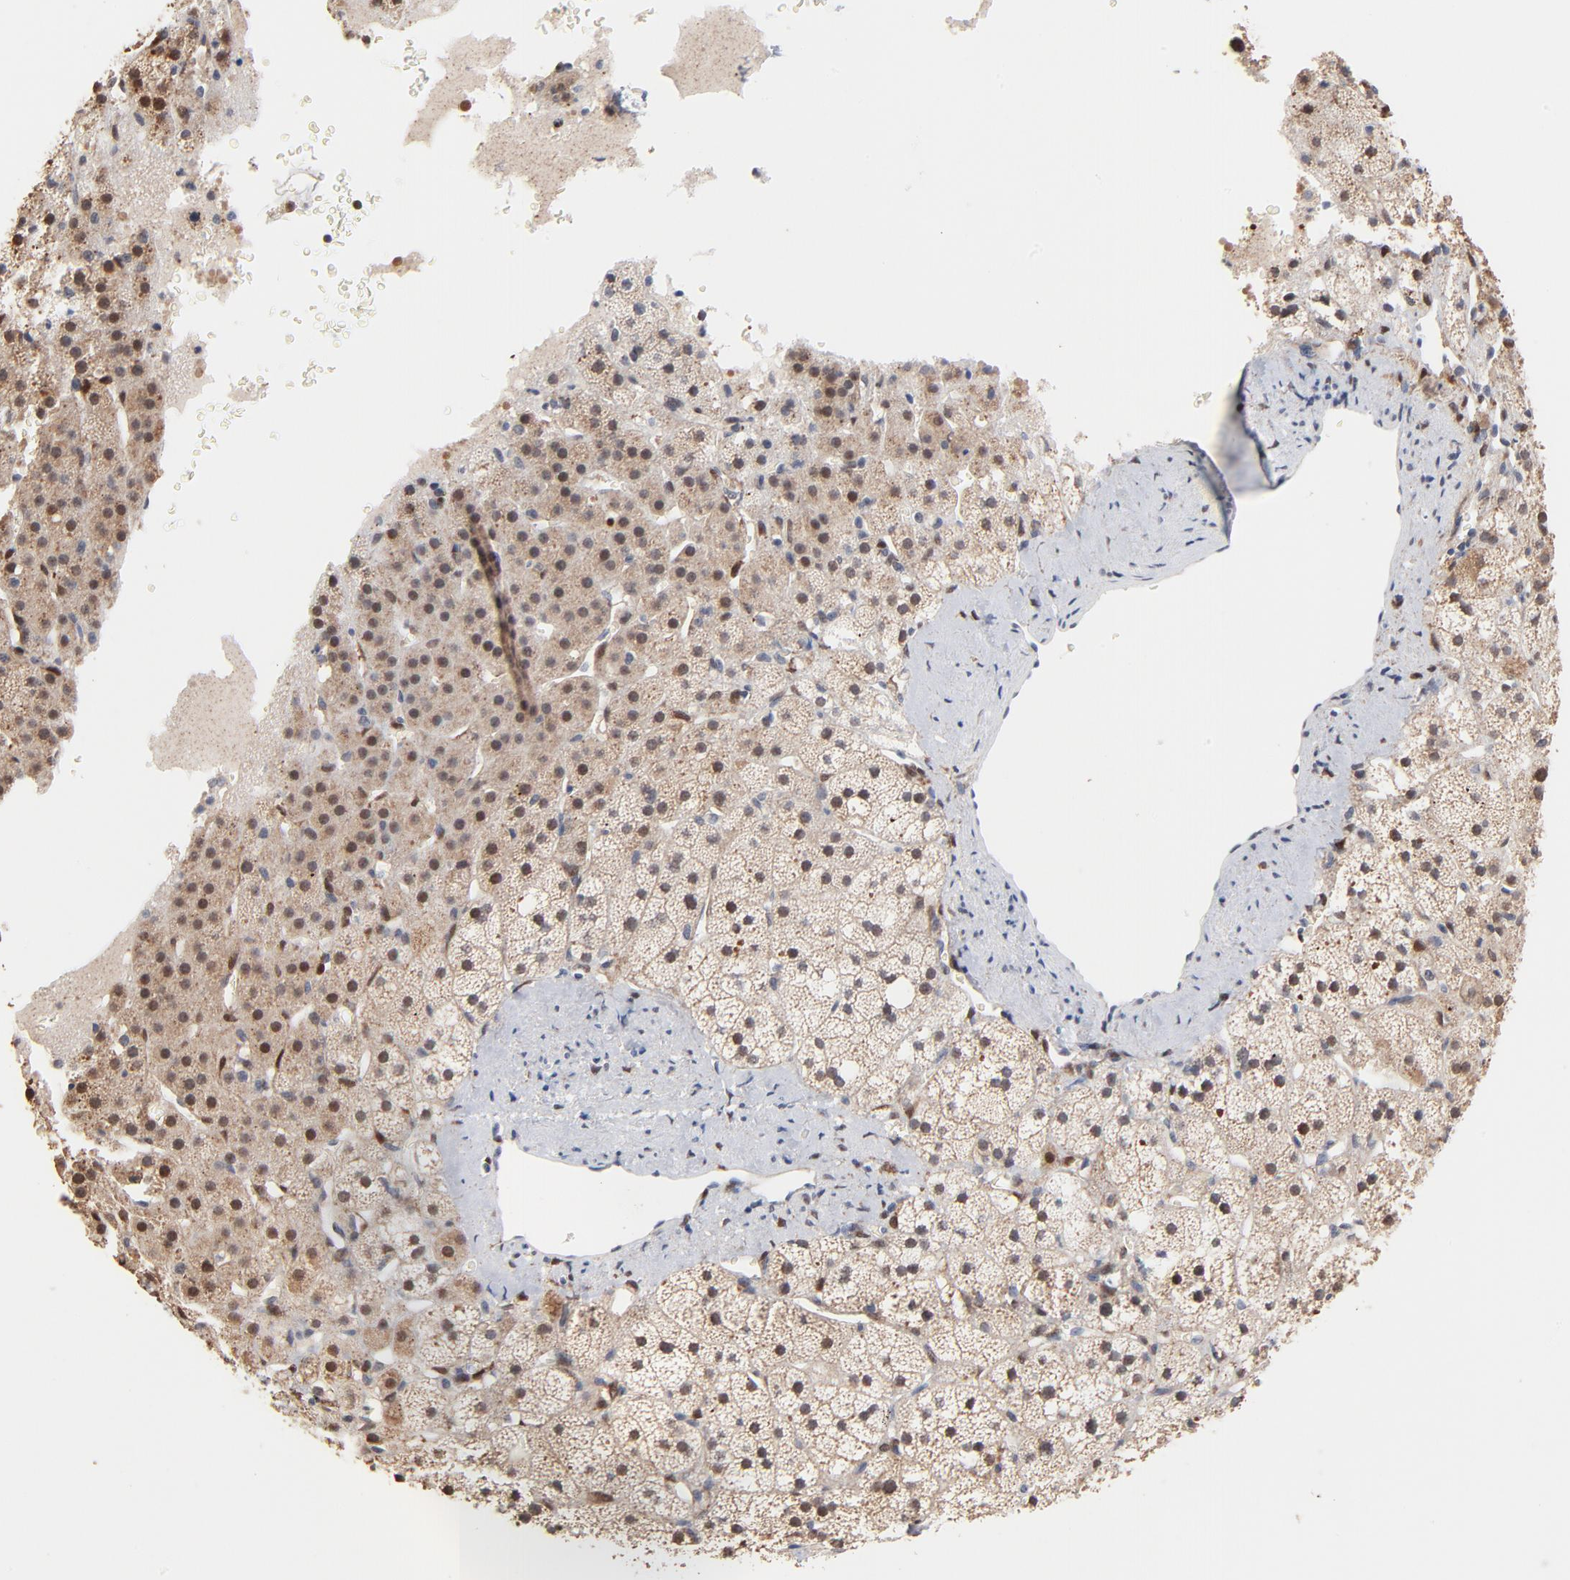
{"staining": {"intensity": "moderate", "quantity": "25%-75%", "location": "cytoplasmic/membranous"}, "tissue": "adrenal gland", "cell_type": "Glandular cells", "image_type": "normal", "snomed": [{"axis": "morphology", "description": "Normal tissue, NOS"}, {"axis": "topography", "description": "Adrenal gland"}], "caption": "Immunohistochemical staining of unremarkable adrenal gland exhibits 25%-75% levels of moderate cytoplasmic/membranous protein positivity in approximately 25%-75% of glandular cells. (DAB = brown stain, brightfield microscopy at high magnification).", "gene": "MSL2", "patient": {"sex": "male", "age": 35}}